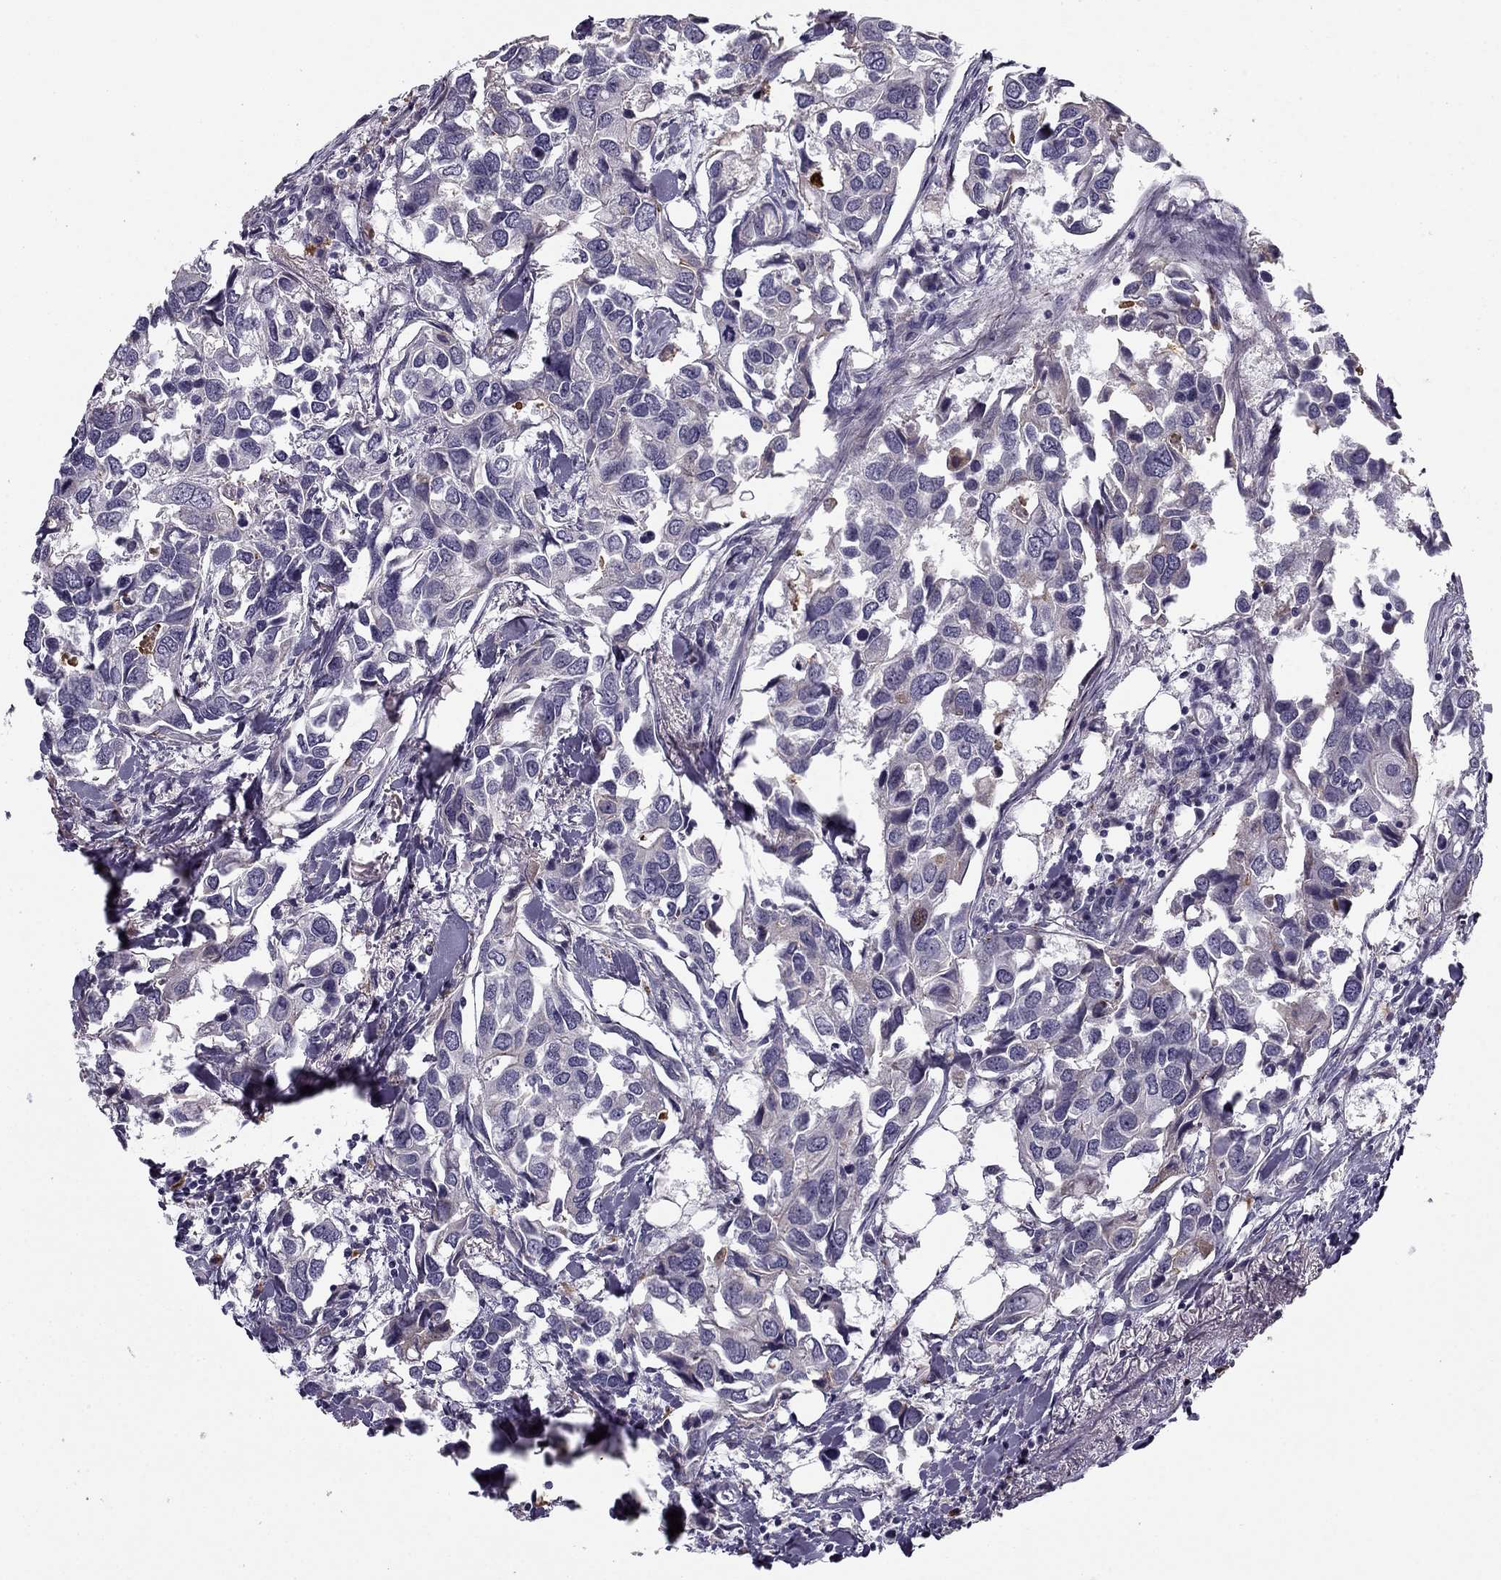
{"staining": {"intensity": "negative", "quantity": "none", "location": "none"}, "tissue": "breast cancer", "cell_type": "Tumor cells", "image_type": "cancer", "snomed": [{"axis": "morphology", "description": "Duct carcinoma"}, {"axis": "topography", "description": "Breast"}], "caption": "The histopathology image shows no significant expression in tumor cells of breast cancer (invasive ductal carcinoma).", "gene": "MC5R", "patient": {"sex": "female", "age": 83}}